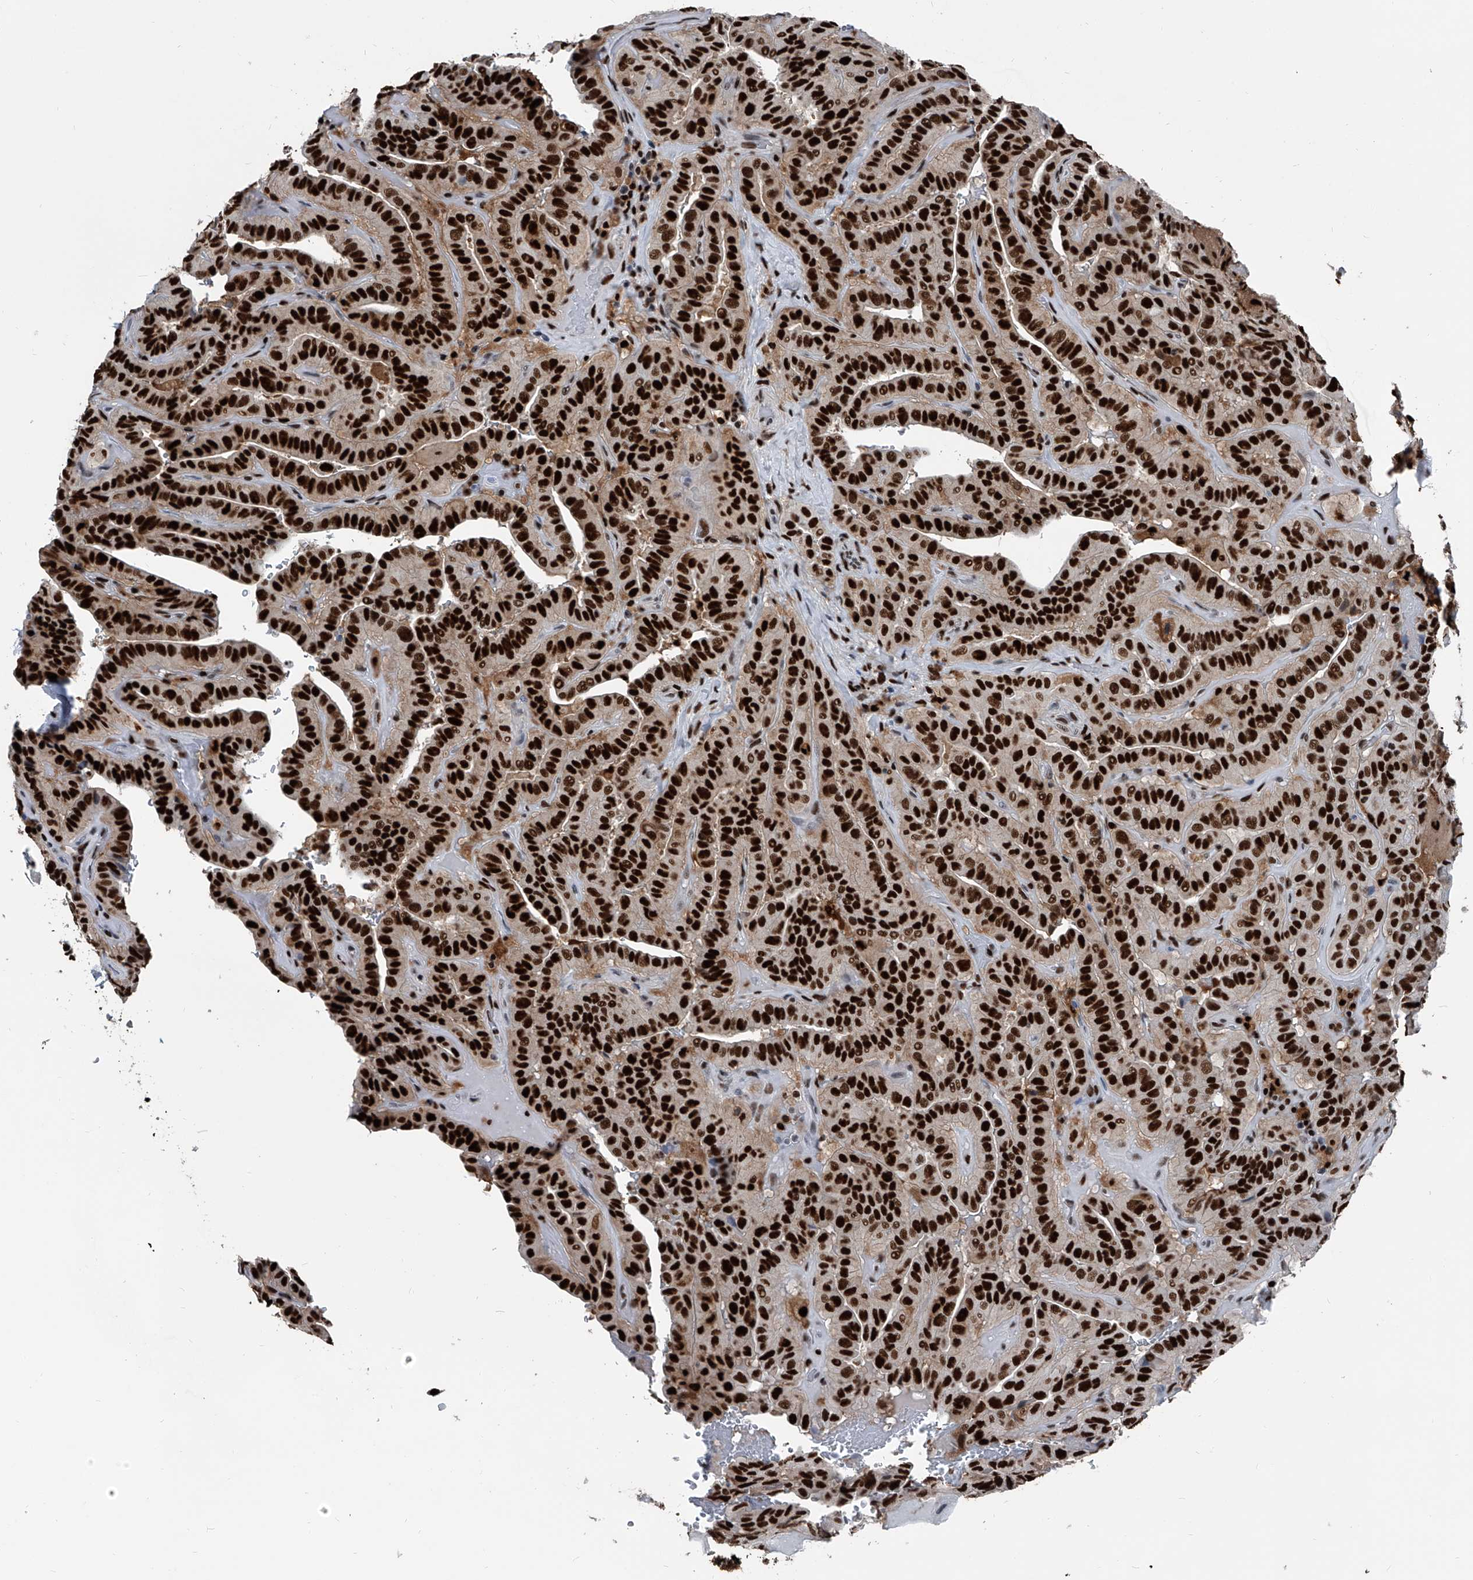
{"staining": {"intensity": "strong", "quantity": ">75%", "location": "nuclear"}, "tissue": "thyroid cancer", "cell_type": "Tumor cells", "image_type": "cancer", "snomed": [{"axis": "morphology", "description": "Papillary adenocarcinoma, NOS"}, {"axis": "topography", "description": "Thyroid gland"}], "caption": "This histopathology image reveals immunohistochemistry staining of thyroid papillary adenocarcinoma, with high strong nuclear staining in approximately >75% of tumor cells.", "gene": "FKBP5", "patient": {"sex": "male", "age": 77}}